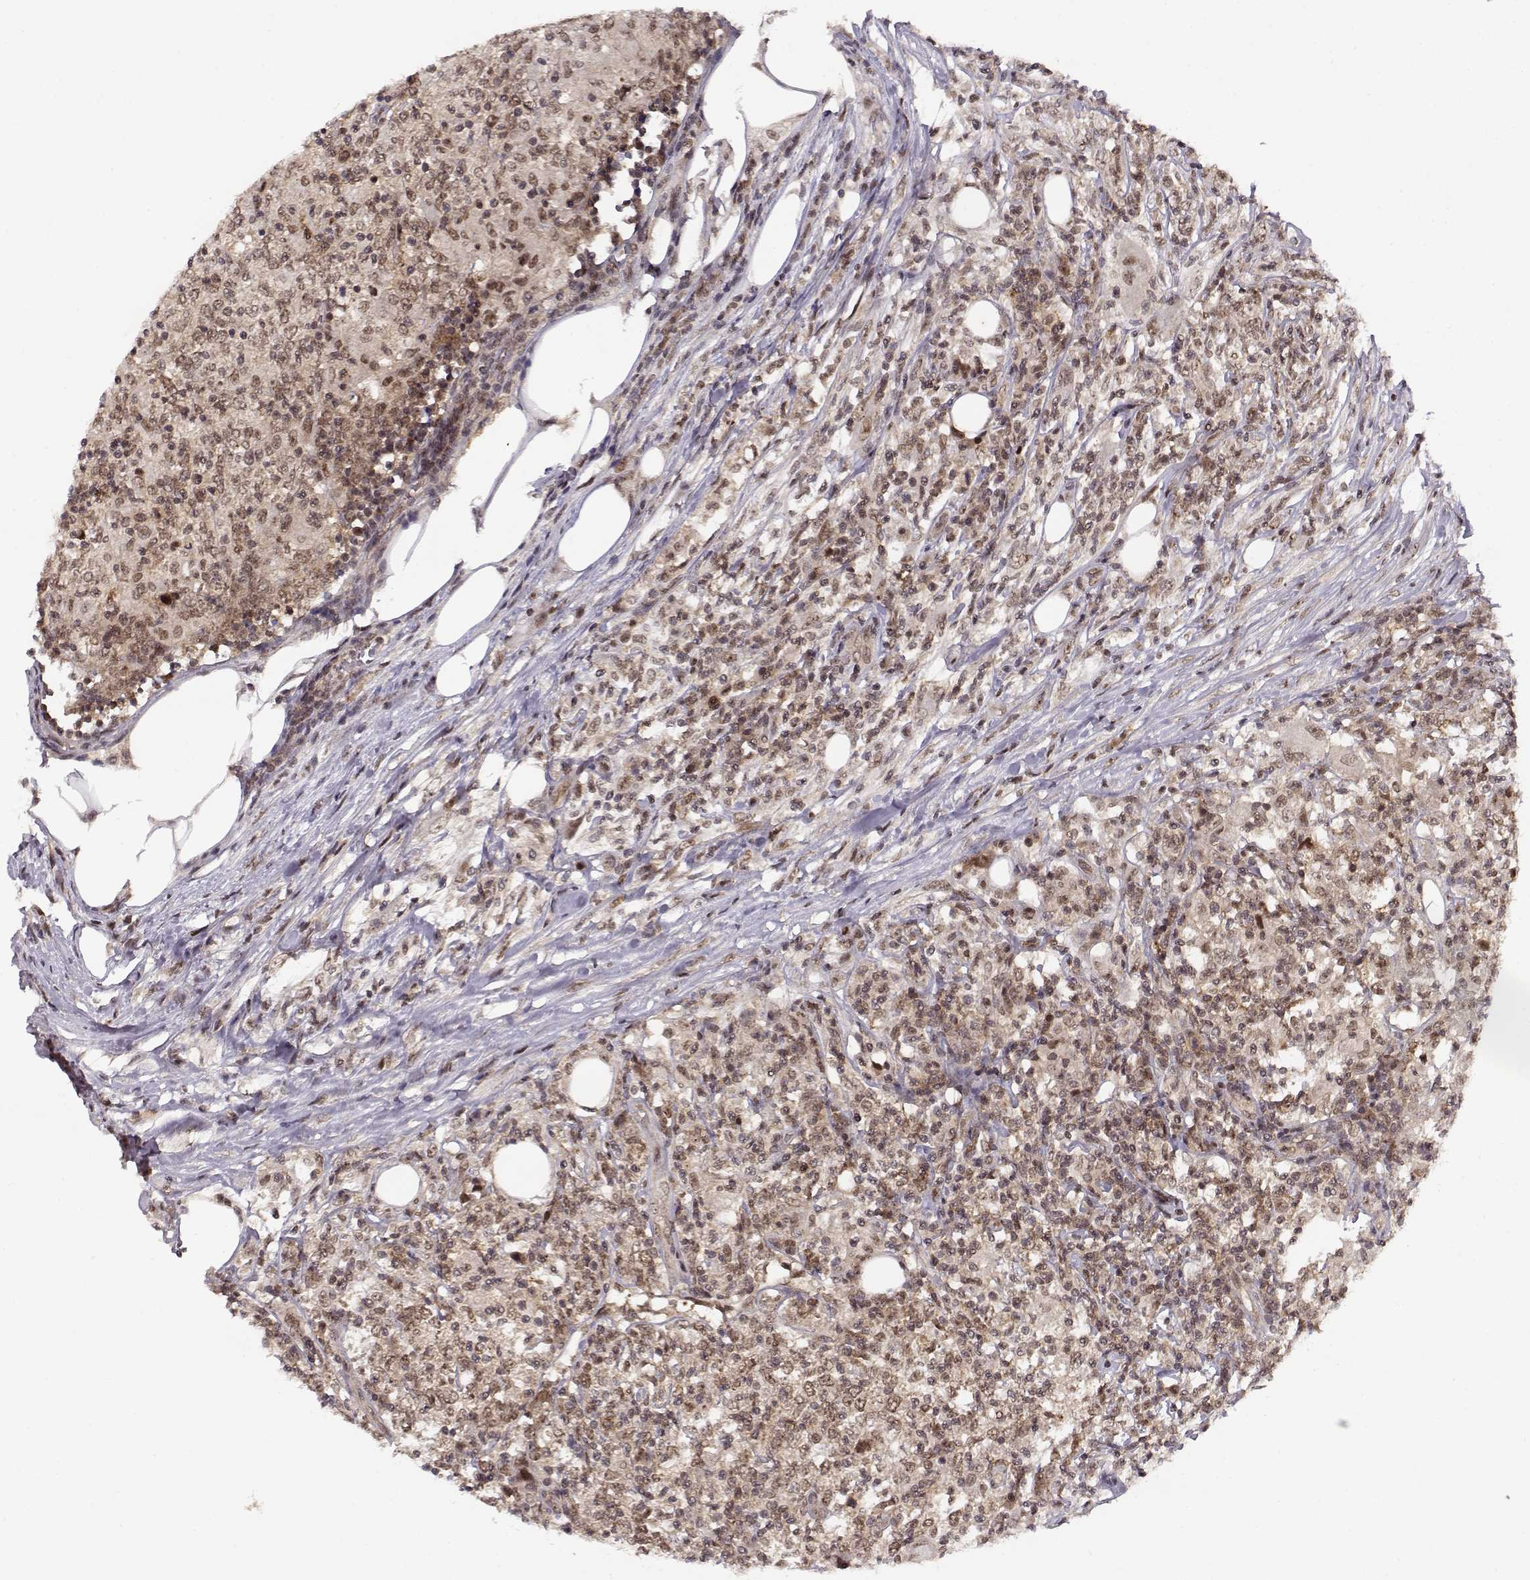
{"staining": {"intensity": "weak", "quantity": "25%-75%", "location": "cytoplasmic/membranous,nuclear"}, "tissue": "lymphoma", "cell_type": "Tumor cells", "image_type": "cancer", "snomed": [{"axis": "morphology", "description": "Malignant lymphoma, non-Hodgkin's type, High grade"}, {"axis": "topography", "description": "Lymph node"}], "caption": "Lymphoma stained with immunohistochemistry exhibits weak cytoplasmic/membranous and nuclear expression in approximately 25%-75% of tumor cells.", "gene": "CSNK2A1", "patient": {"sex": "female", "age": 84}}